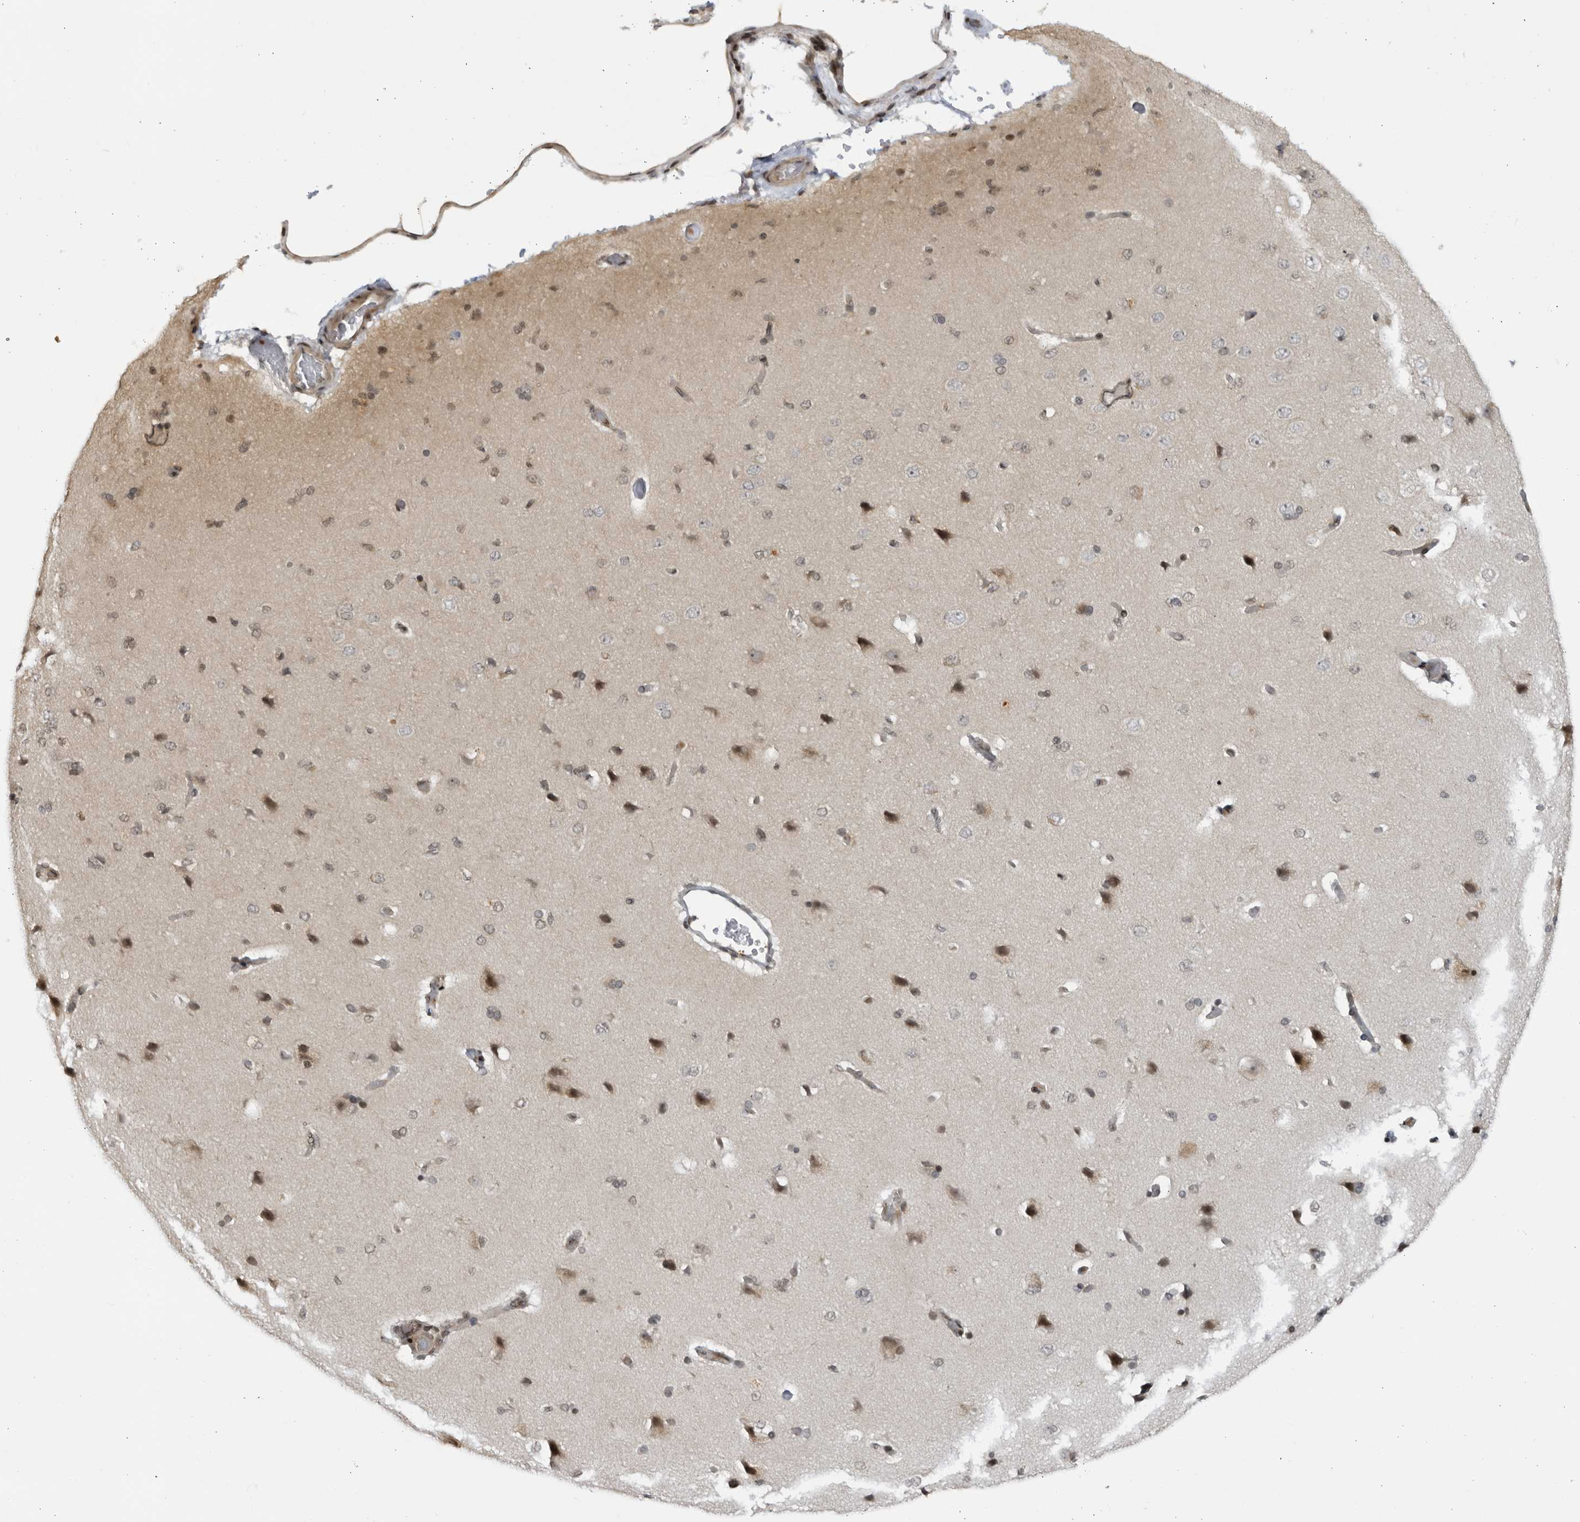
{"staining": {"intensity": "negative", "quantity": "none", "location": "none"}, "tissue": "cerebral cortex", "cell_type": "Endothelial cells", "image_type": "normal", "snomed": [{"axis": "morphology", "description": "Normal tissue, NOS"}, {"axis": "topography", "description": "Cerebral cortex"}], "caption": "A photomicrograph of cerebral cortex stained for a protein demonstrates no brown staining in endothelial cells.", "gene": "DTL", "patient": {"sex": "male", "age": 62}}